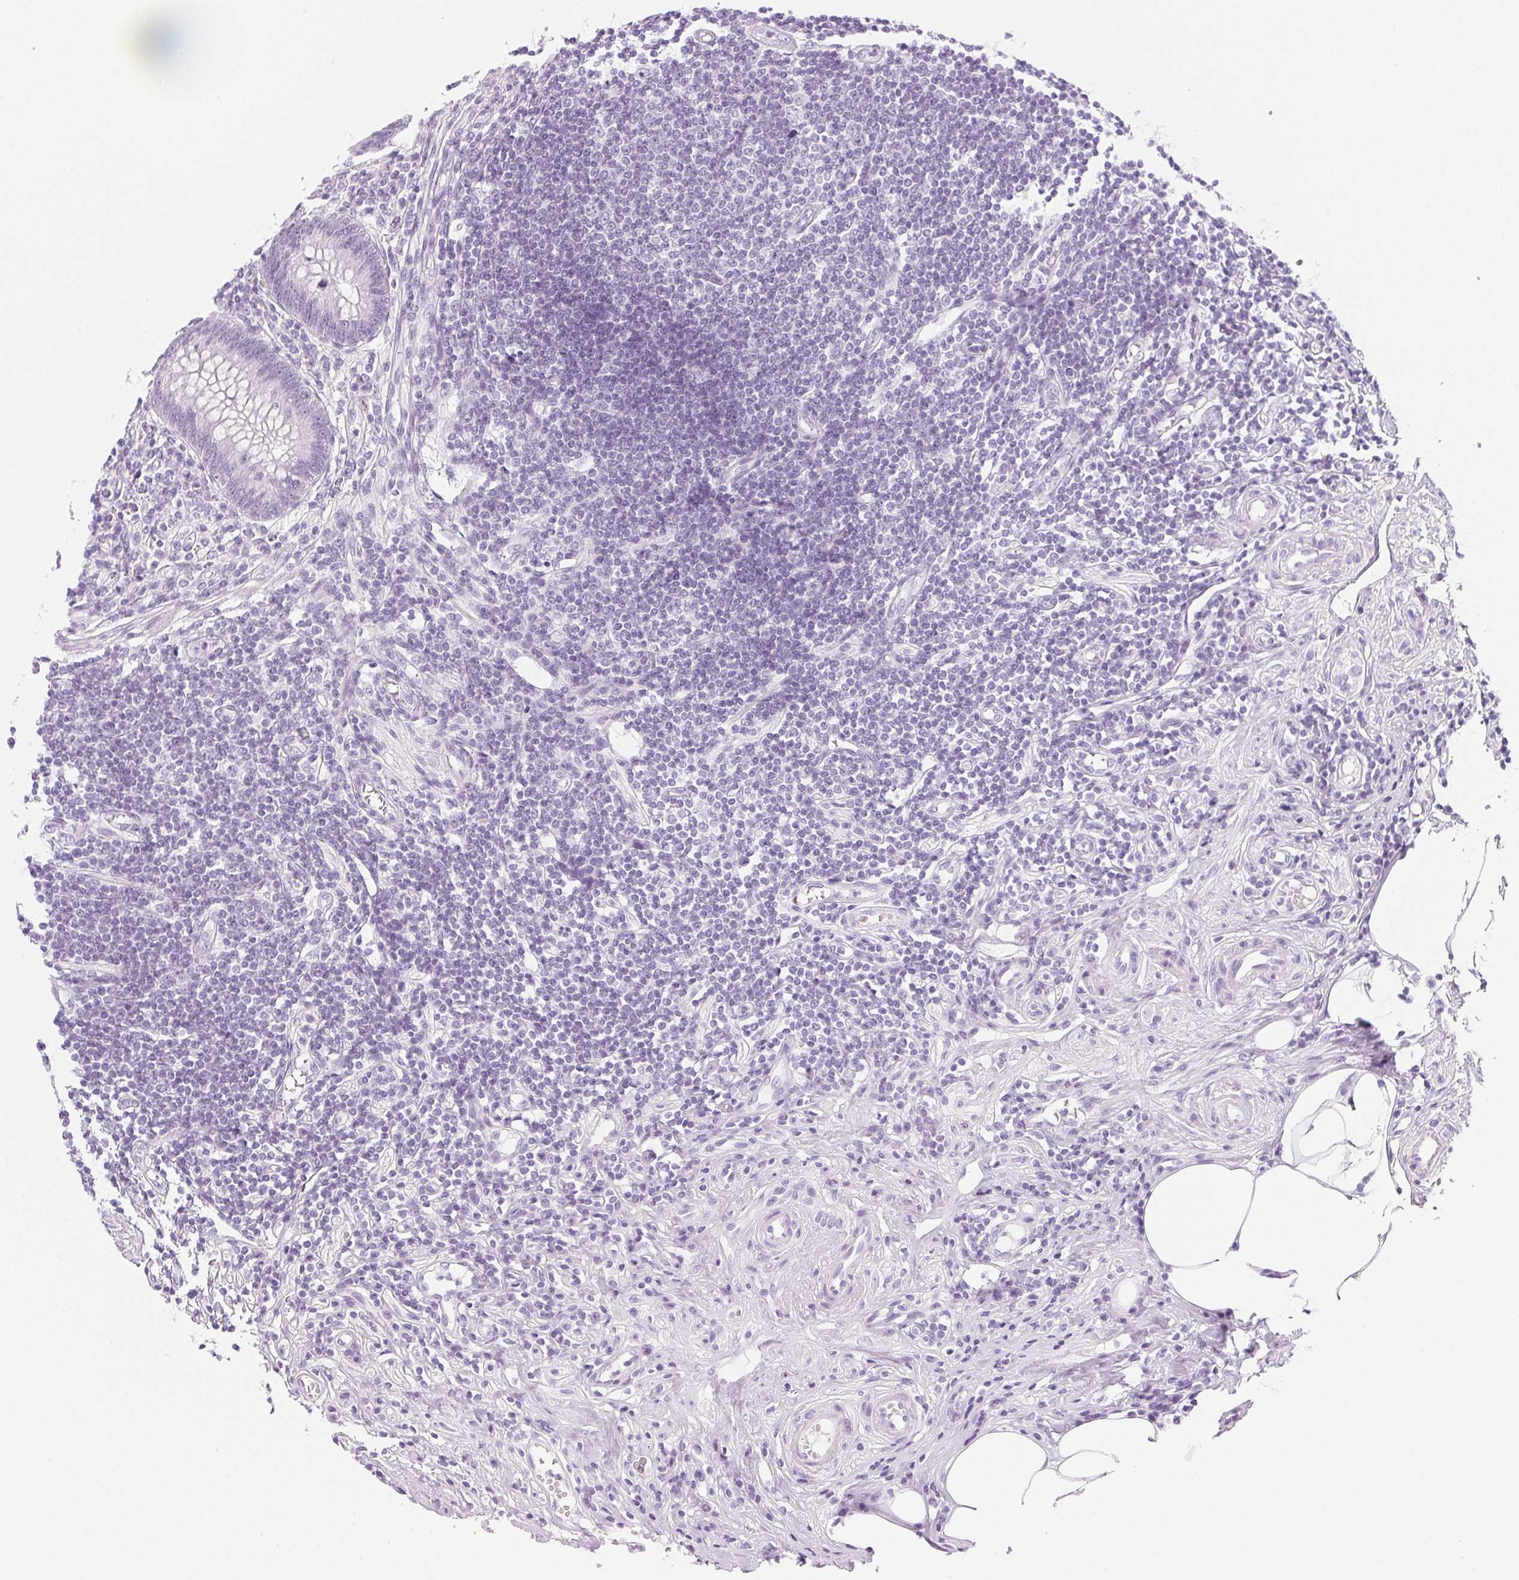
{"staining": {"intensity": "negative", "quantity": "none", "location": "none"}, "tissue": "appendix", "cell_type": "Glandular cells", "image_type": "normal", "snomed": [{"axis": "morphology", "description": "Normal tissue, NOS"}, {"axis": "topography", "description": "Appendix"}], "caption": "Human appendix stained for a protein using immunohistochemistry exhibits no expression in glandular cells.", "gene": "IGFBP1", "patient": {"sex": "female", "age": 57}}